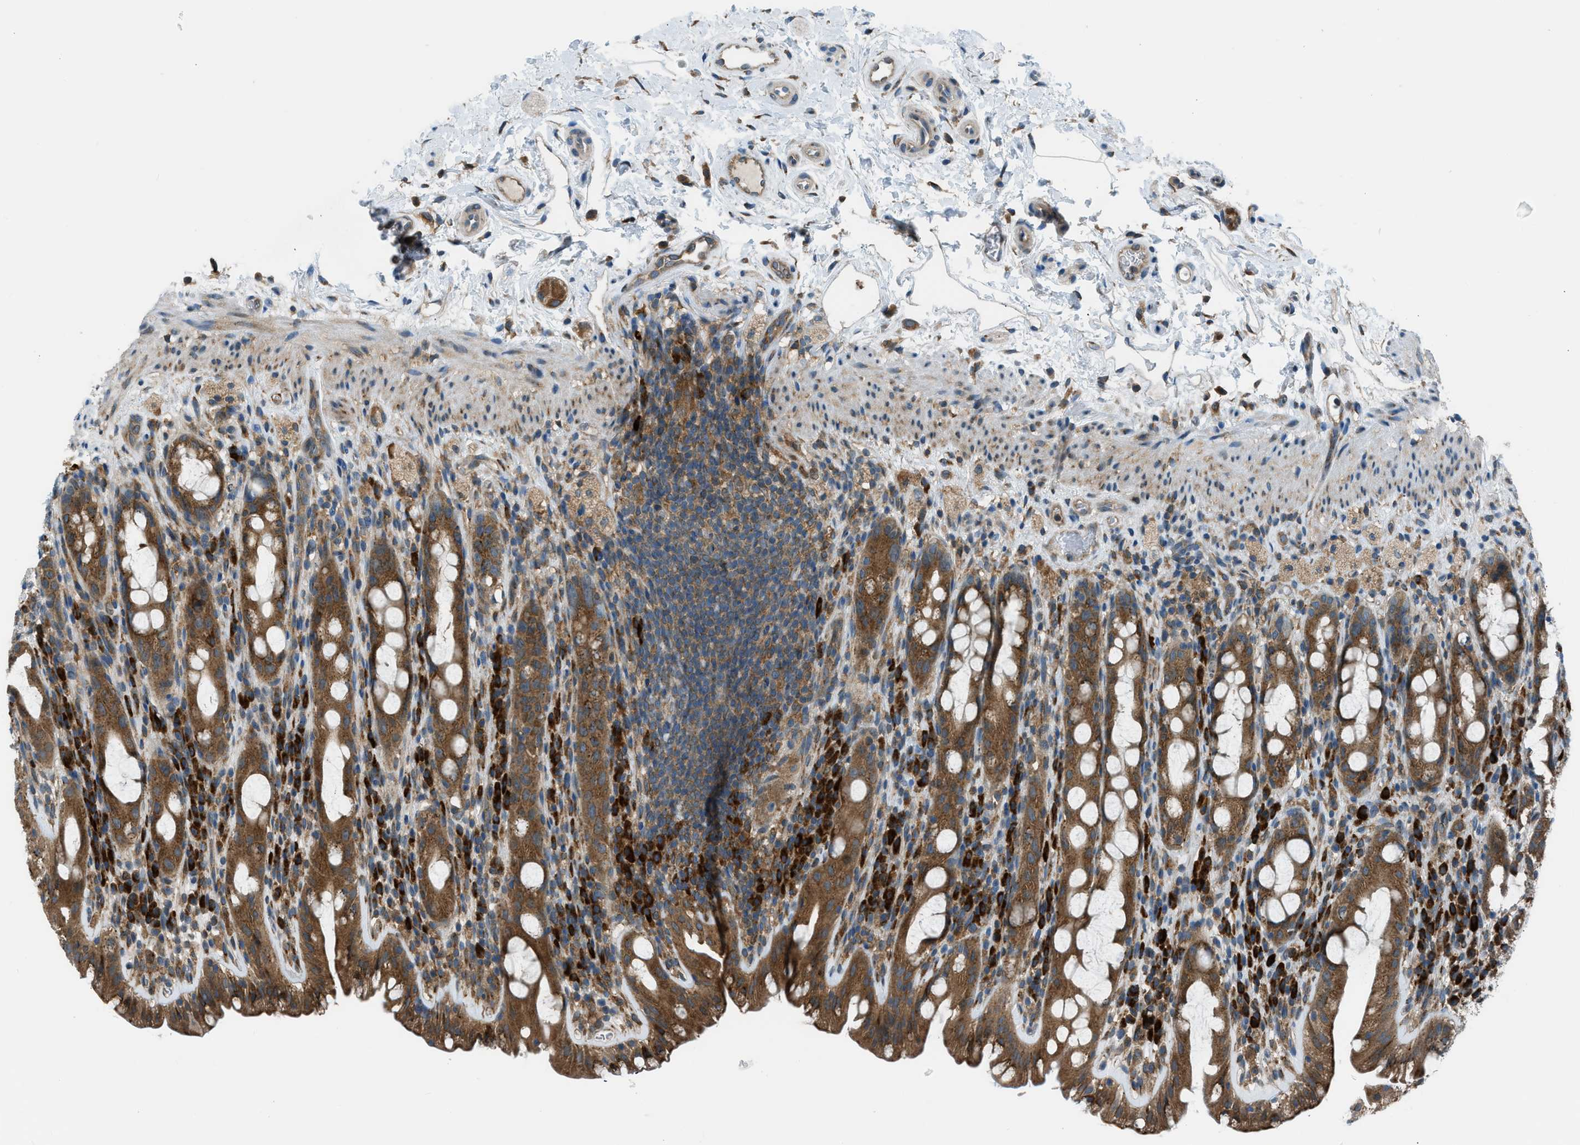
{"staining": {"intensity": "strong", "quantity": ">75%", "location": "cytoplasmic/membranous"}, "tissue": "rectum", "cell_type": "Glandular cells", "image_type": "normal", "snomed": [{"axis": "morphology", "description": "Normal tissue, NOS"}, {"axis": "topography", "description": "Rectum"}], "caption": "An immunohistochemistry (IHC) histopathology image of benign tissue is shown. Protein staining in brown highlights strong cytoplasmic/membranous positivity in rectum within glandular cells. The protein is stained brown, and the nuclei are stained in blue (DAB (3,3'-diaminobenzidine) IHC with brightfield microscopy, high magnification).", "gene": "EDARADD", "patient": {"sex": "male", "age": 44}}